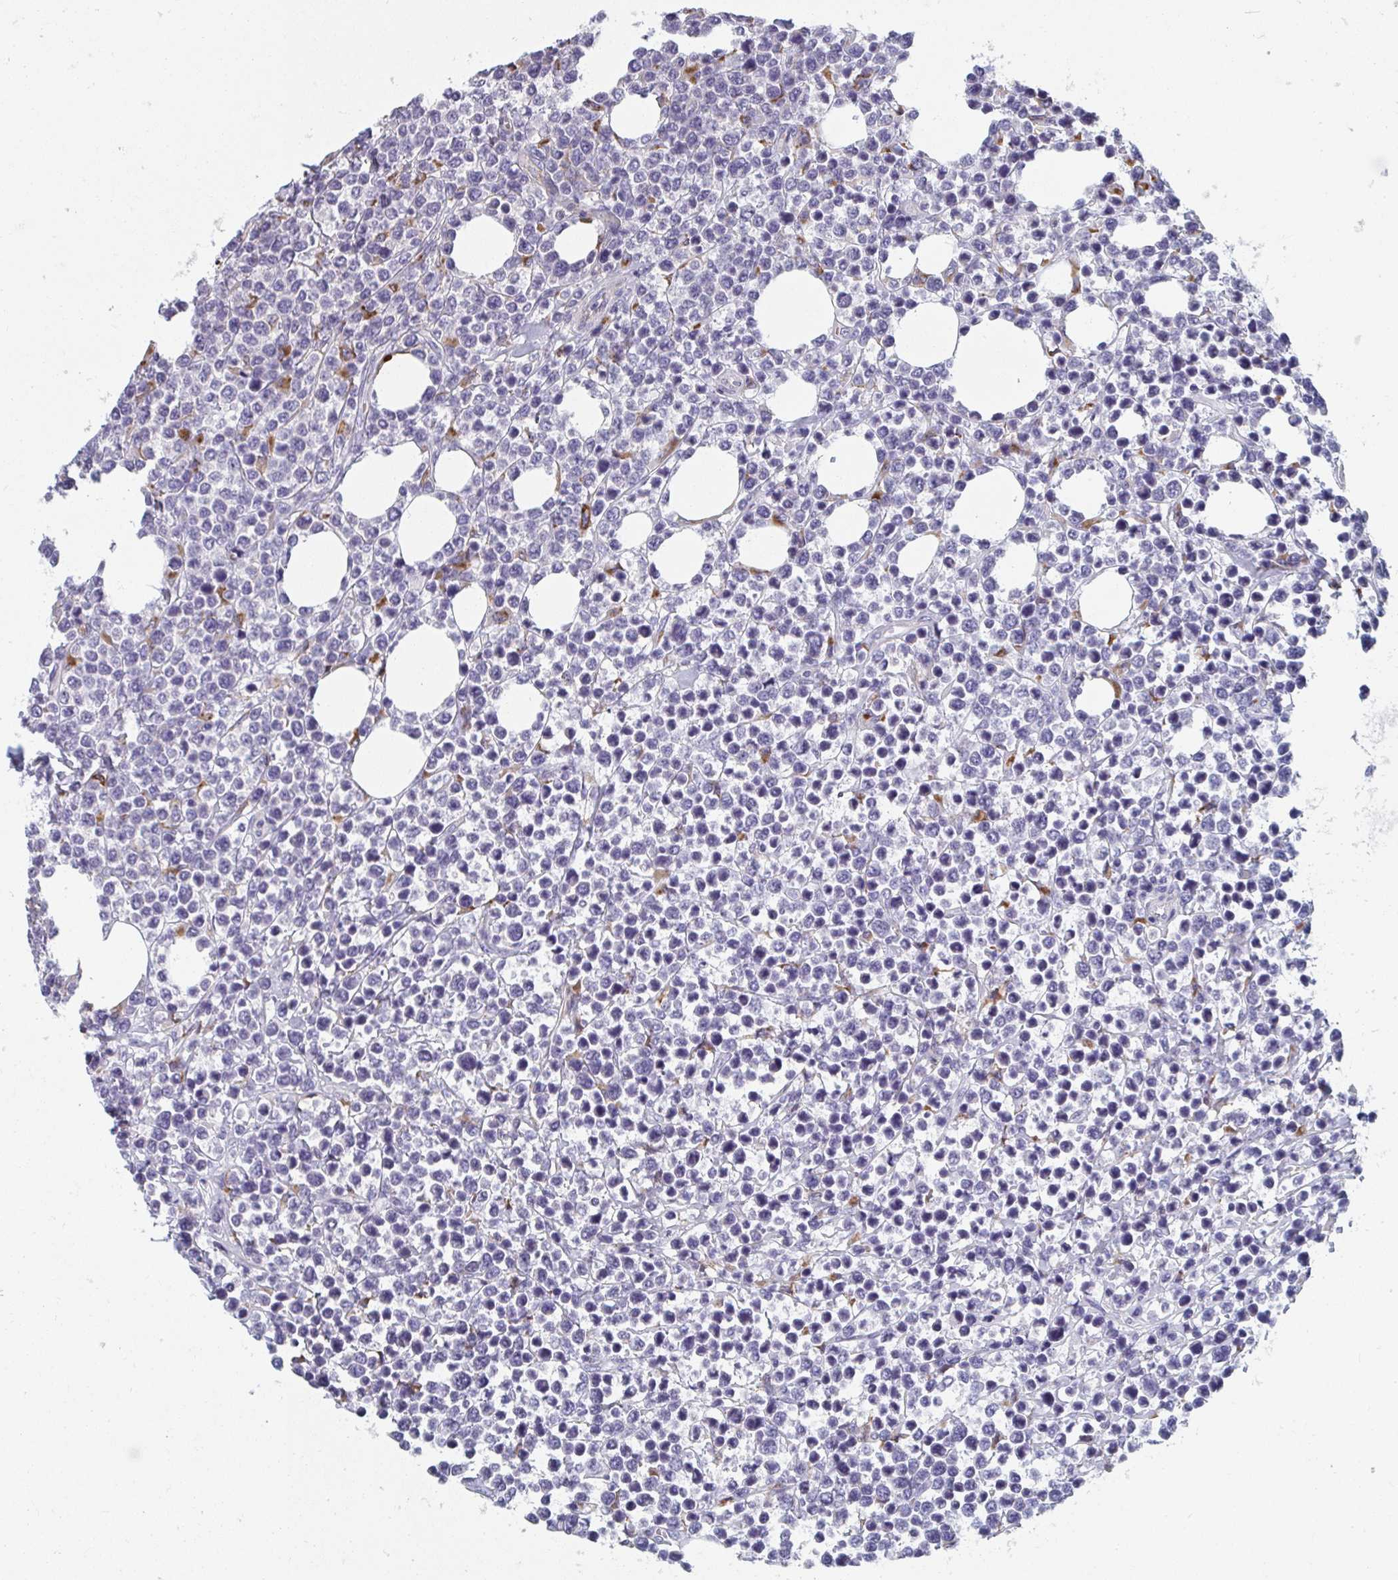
{"staining": {"intensity": "negative", "quantity": "none", "location": "none"}, "tissue": "lymphoma", "cell_type": "Tumor cells", "image_type": "cancer", "snomed": [{"axis": "morphology", "description": "Malignant lymphoma, non-Hodgkin's type, High grade"}, {"axis": "topography", "description": "Soft tissue"}], "caption": "Image shows no significant protein positivity in tumor cells of lymphoma.", "gene": "EIF1AD", "patient": {"sex": "female", "age": 56}}